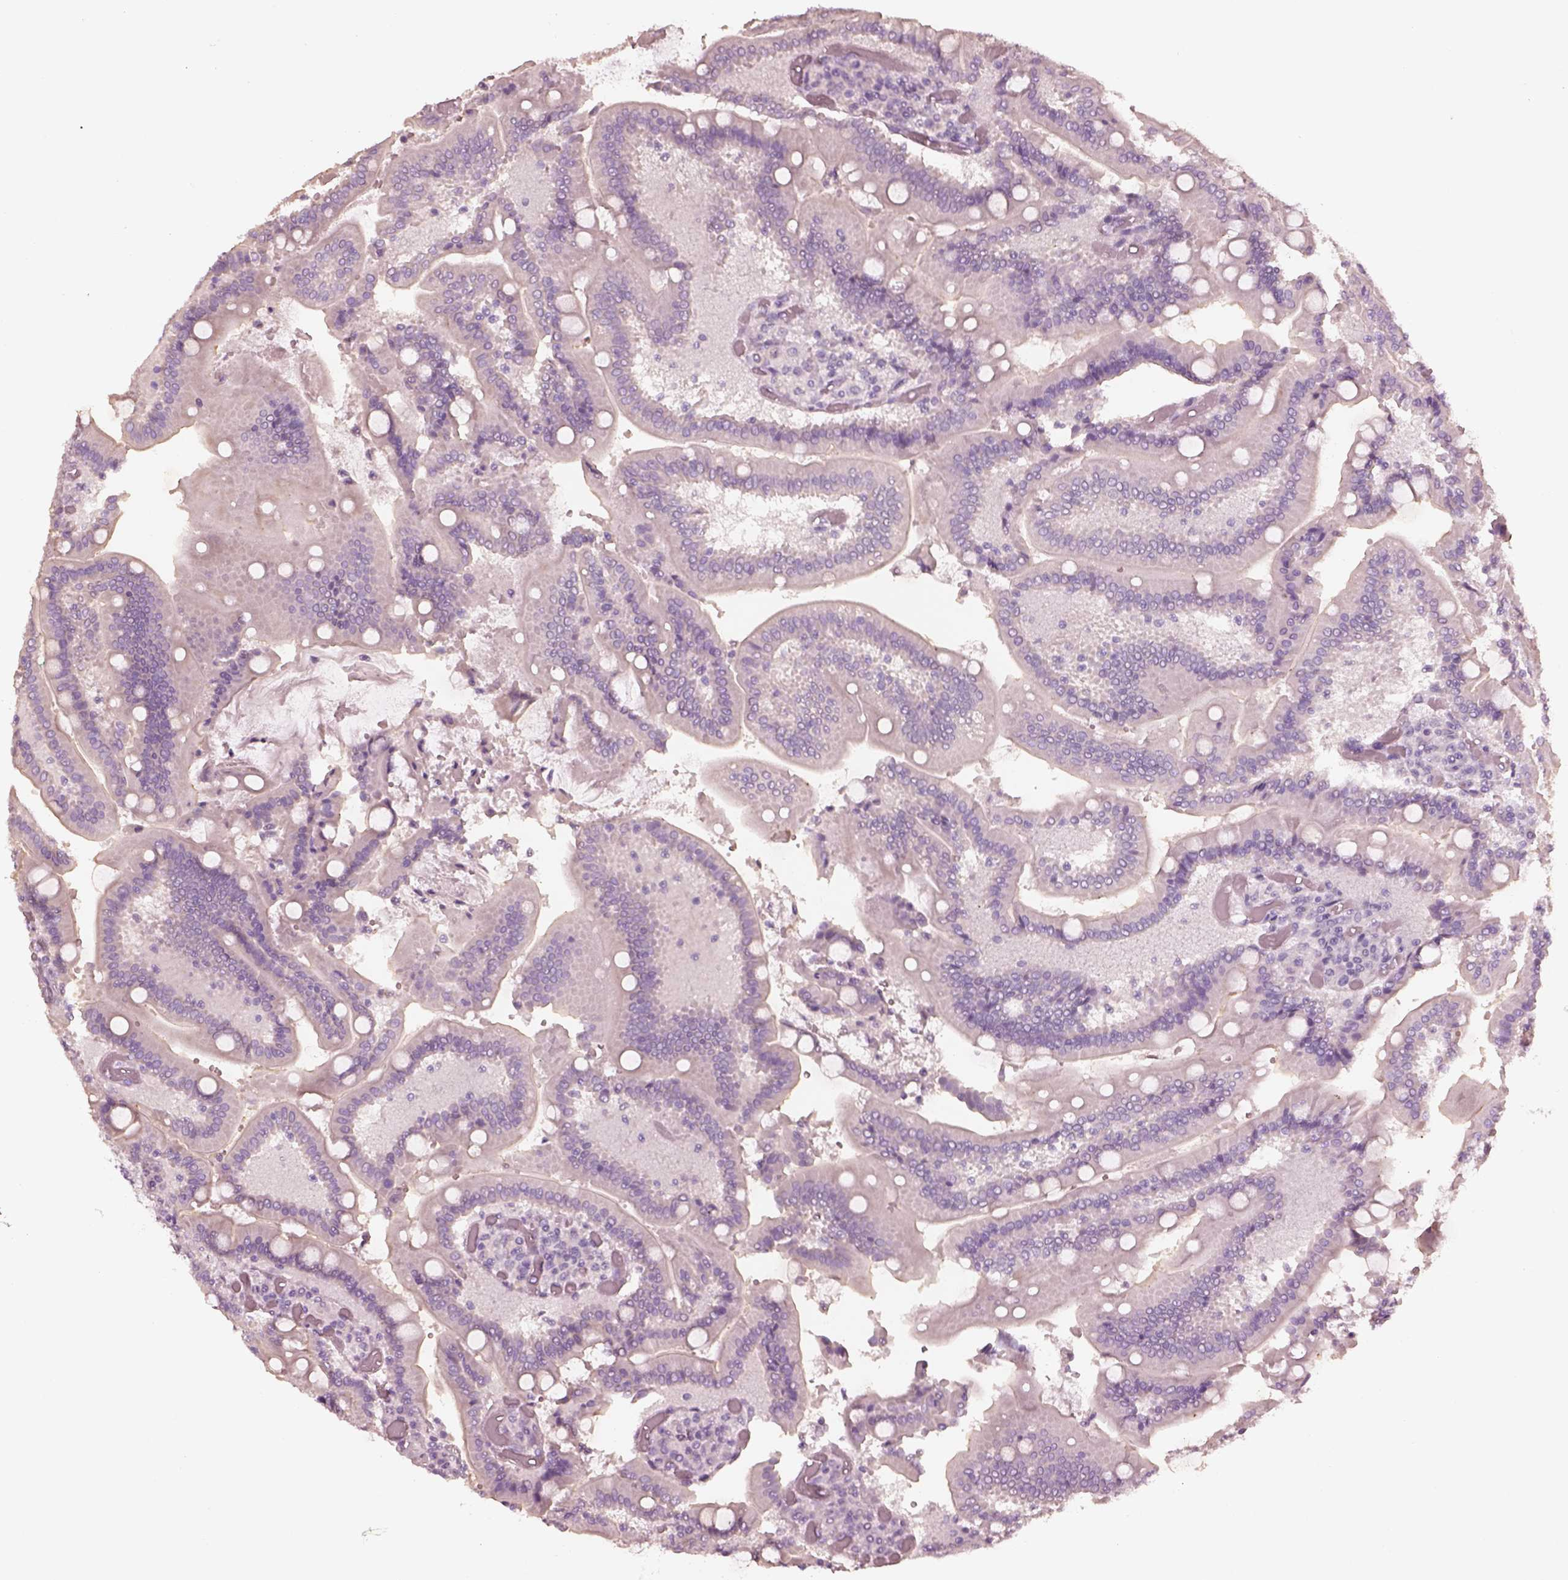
{"staining": {"intensity": "negative", "quantity": "none", "location": "none"}, "tissue": "duodenum", "cell_type": "Glandular cells", "image_type": "normal", "snomed": [{"axis": "morphology", "description": "Normal tissue, NOS"}, {"axis": "topography", "description": "Duodenum"}], "caption": "High power microscopy photomicrograph of an immunohistochemistry image of benign duodenum, revealing no significant positivity in glandular cells.", "gene": "ZP4", "patient": {"sex": "female", "age": 62}}